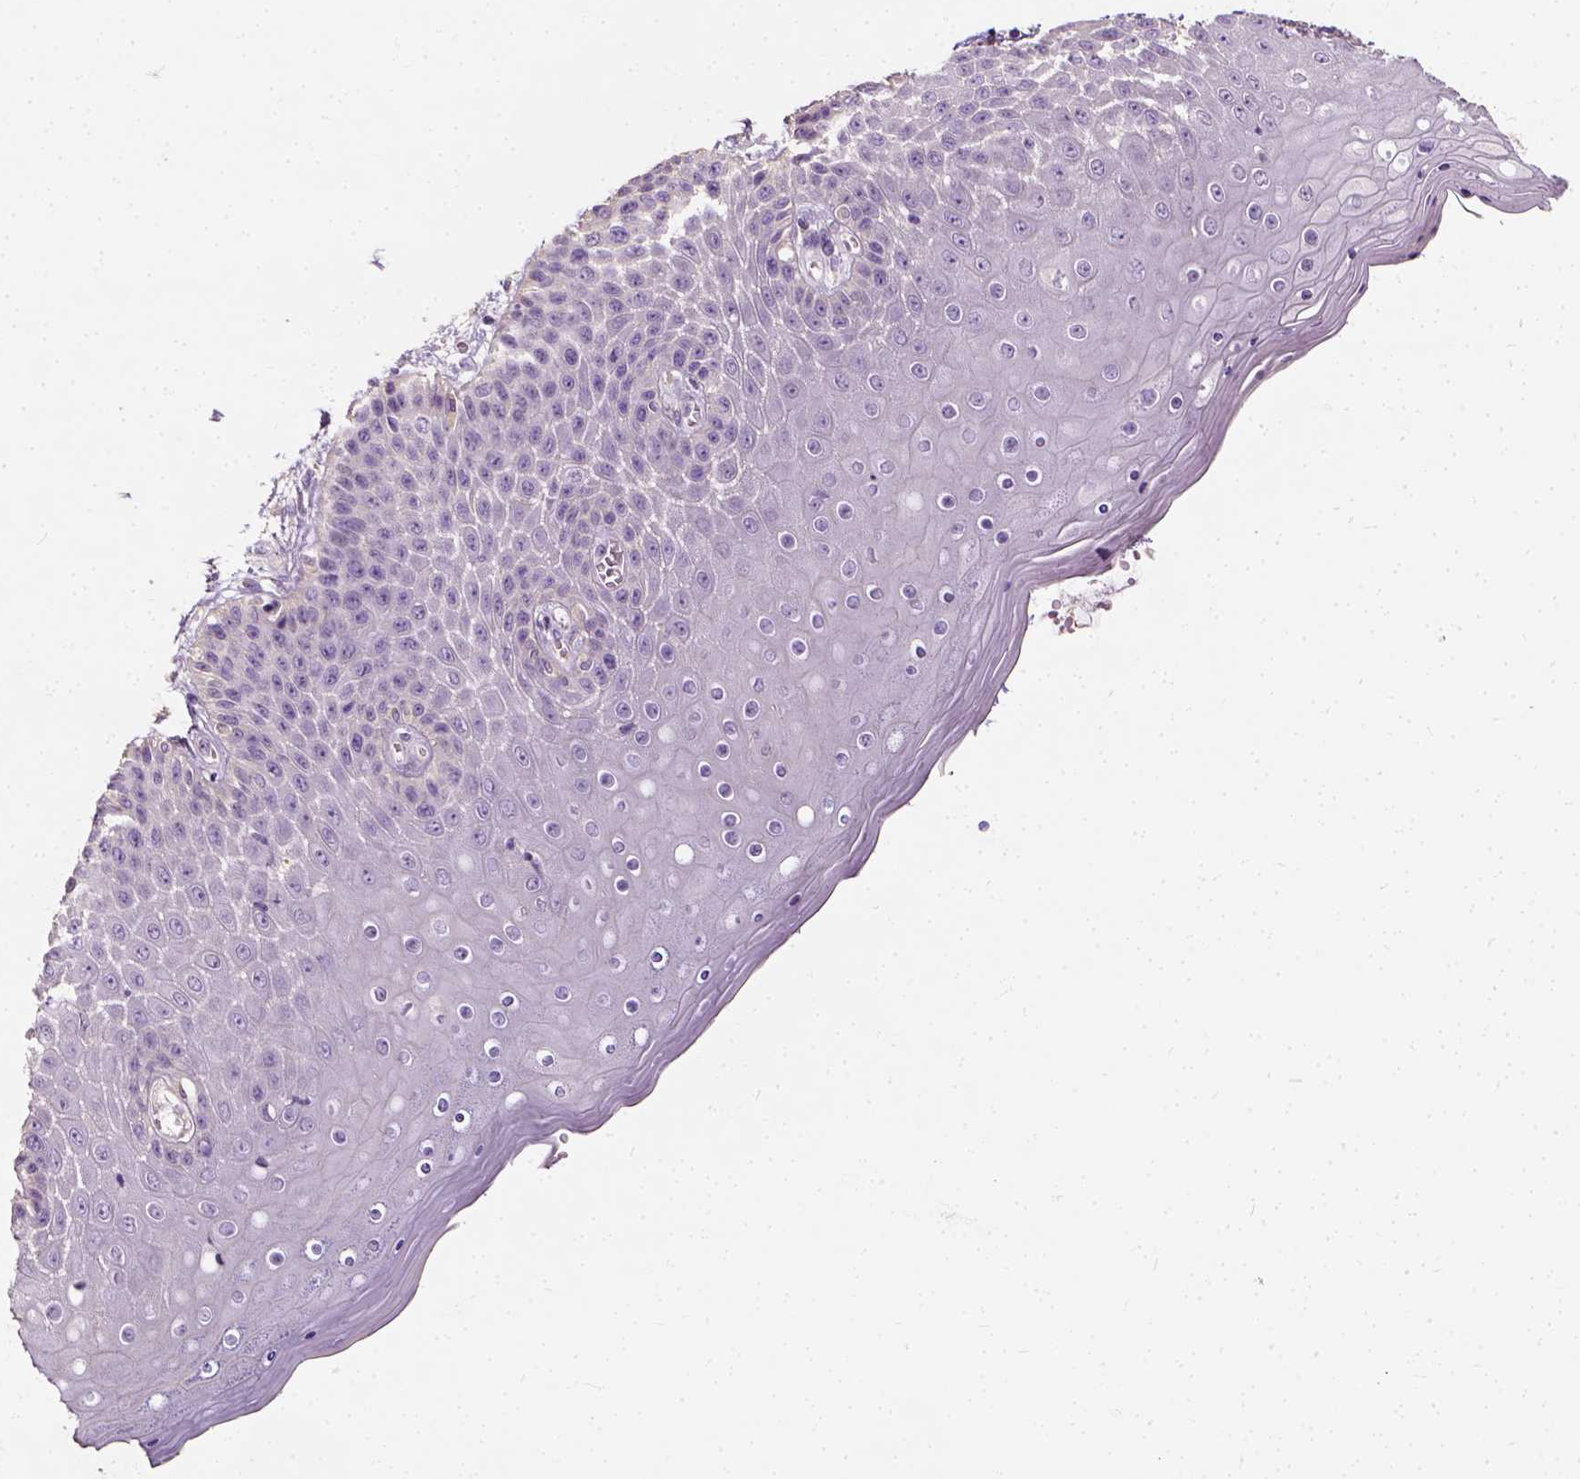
{"staining": {"intensity": "negative", "quantity": "none", "location": "none"}, "tissue": "skin", "cell_type": "Epidermal cells", "image_type": "normal", "snomed": [{"axis": "morphology", "description": "Normal tissue, NOS"}, {"axis": "topography", "description": "Anal"}], "caption": "Immunohistochemistry (IHC) of normal skin exhibits no expression in epidermal cells. (Stains: DAB immunohistochemistry with hematoxylin counter stain, Microscopy: brightfield microscopy at high magnification).", "gene": "DHCR24", "patient": {"sex": "female", "age": 46}}